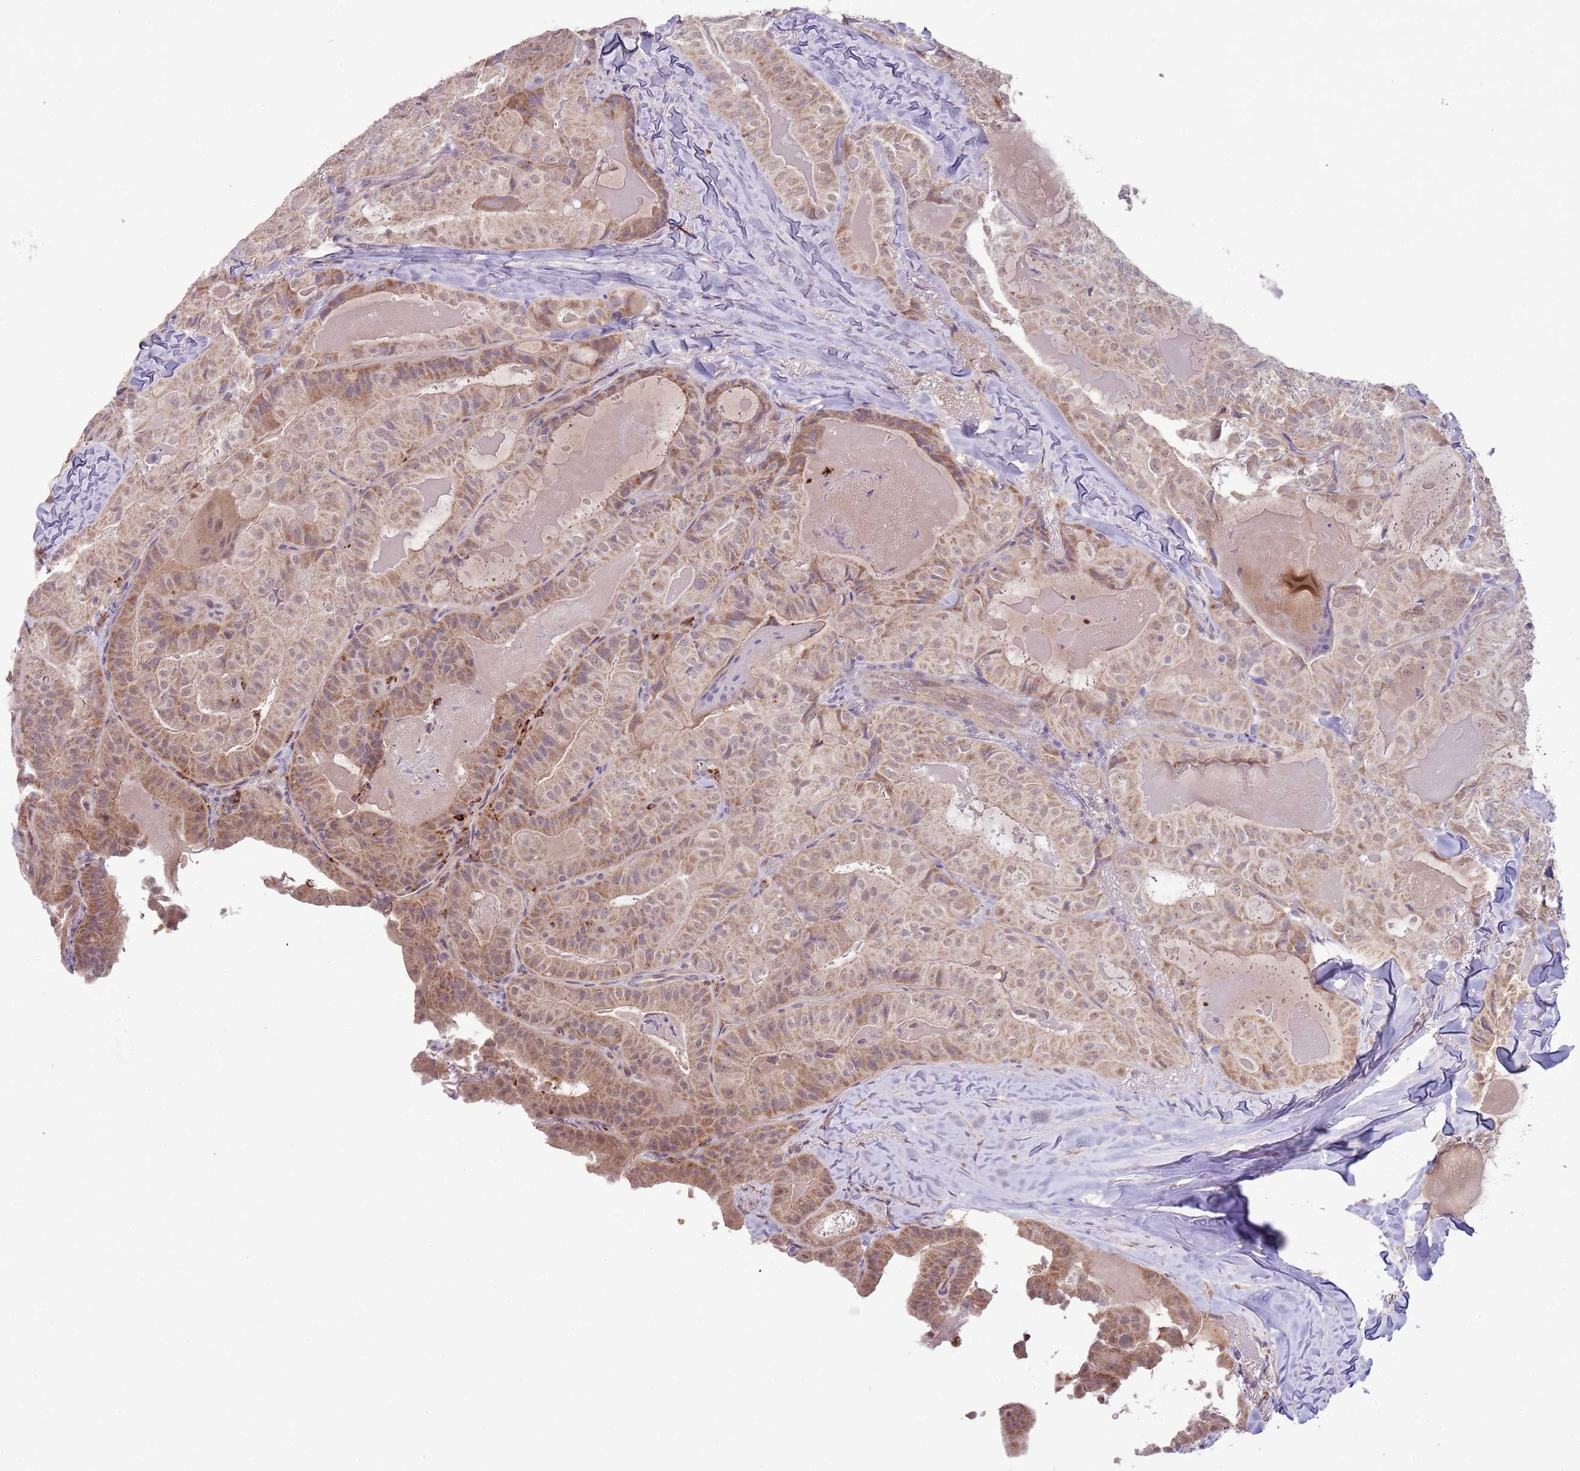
{"staining": {"intensity": "moderate", "quantity": "25%-75%", "location": "cytoplasmic/membranous"}, "tissue": "thyroid cancer", "cell_type": "Tumor cells", "image_type": "cancer", "snomed": [{"axis": "morphology", "description": "Papillary adenocarcinoma, NOS"}, {"axis": "topography", "description": "Thyroid gland"}], "caption": "This is a micrograph of immunohistochemistry (IHC) staining of thyroid papillary adenocarcinoma, which shows moderate expression in the cytoplasmic/membranous of tumor cells.", "gene": "NBPF6", "patient": {"sex": "female", "age": 68}}